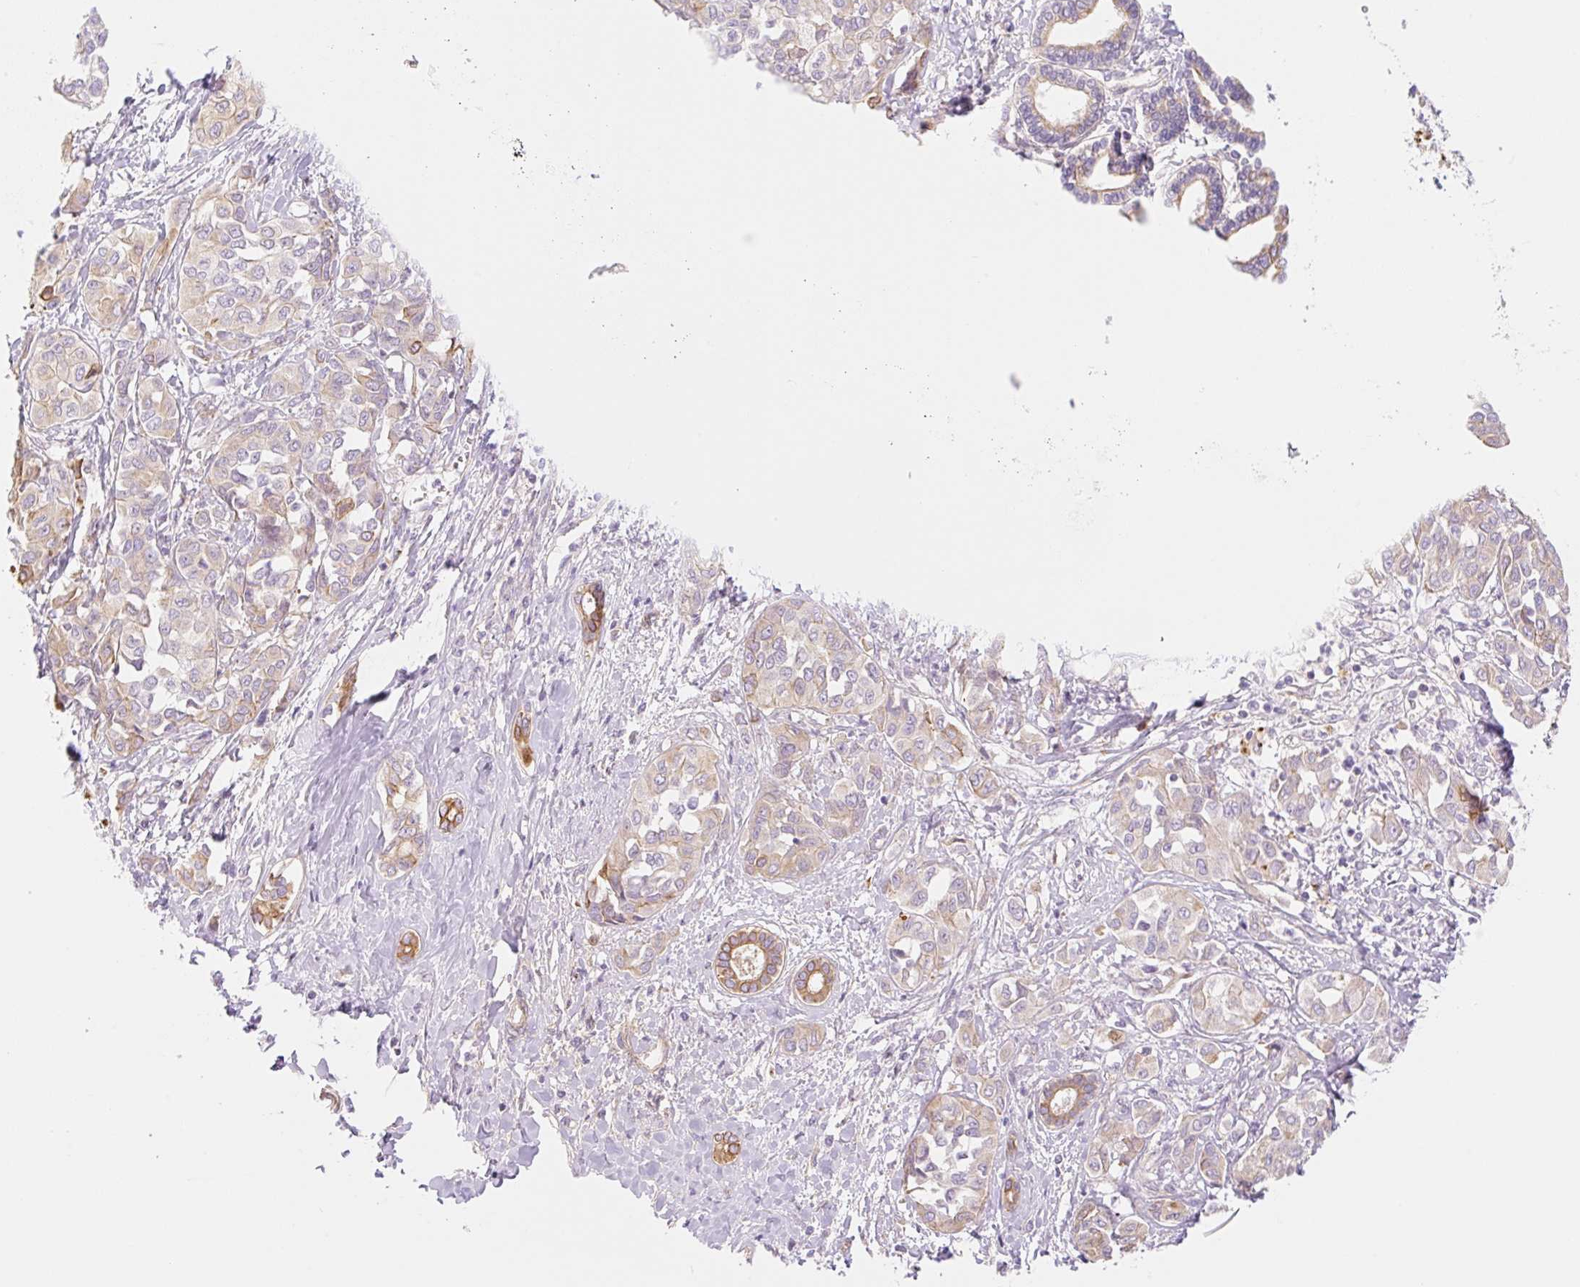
{"staining": {"intensity": "weak", "quantity": "25%-75%", "location": "cytoplasmic/membranous"}, "tissue": "liver cancer", "cell_type": "Tumor cells", "image_type": "cancer", "snomed": [{"axis": "morphology", "description": "Cholangiocarcinoma"}, {"axis": "topography", "description": "Liver"}], "caption": "IHC photomicrograph of neoplastic tissue: human liver cancer stained using immunohistochemistry (IHC) displays low levels of weak protein expression localized specifically in the cytoplasmic/membranous of tumor cells, appearing as a cytoplasmic/membranous brown color.", "gene": "NLRP5", "patient": {"sex": "female", "age": 77}}